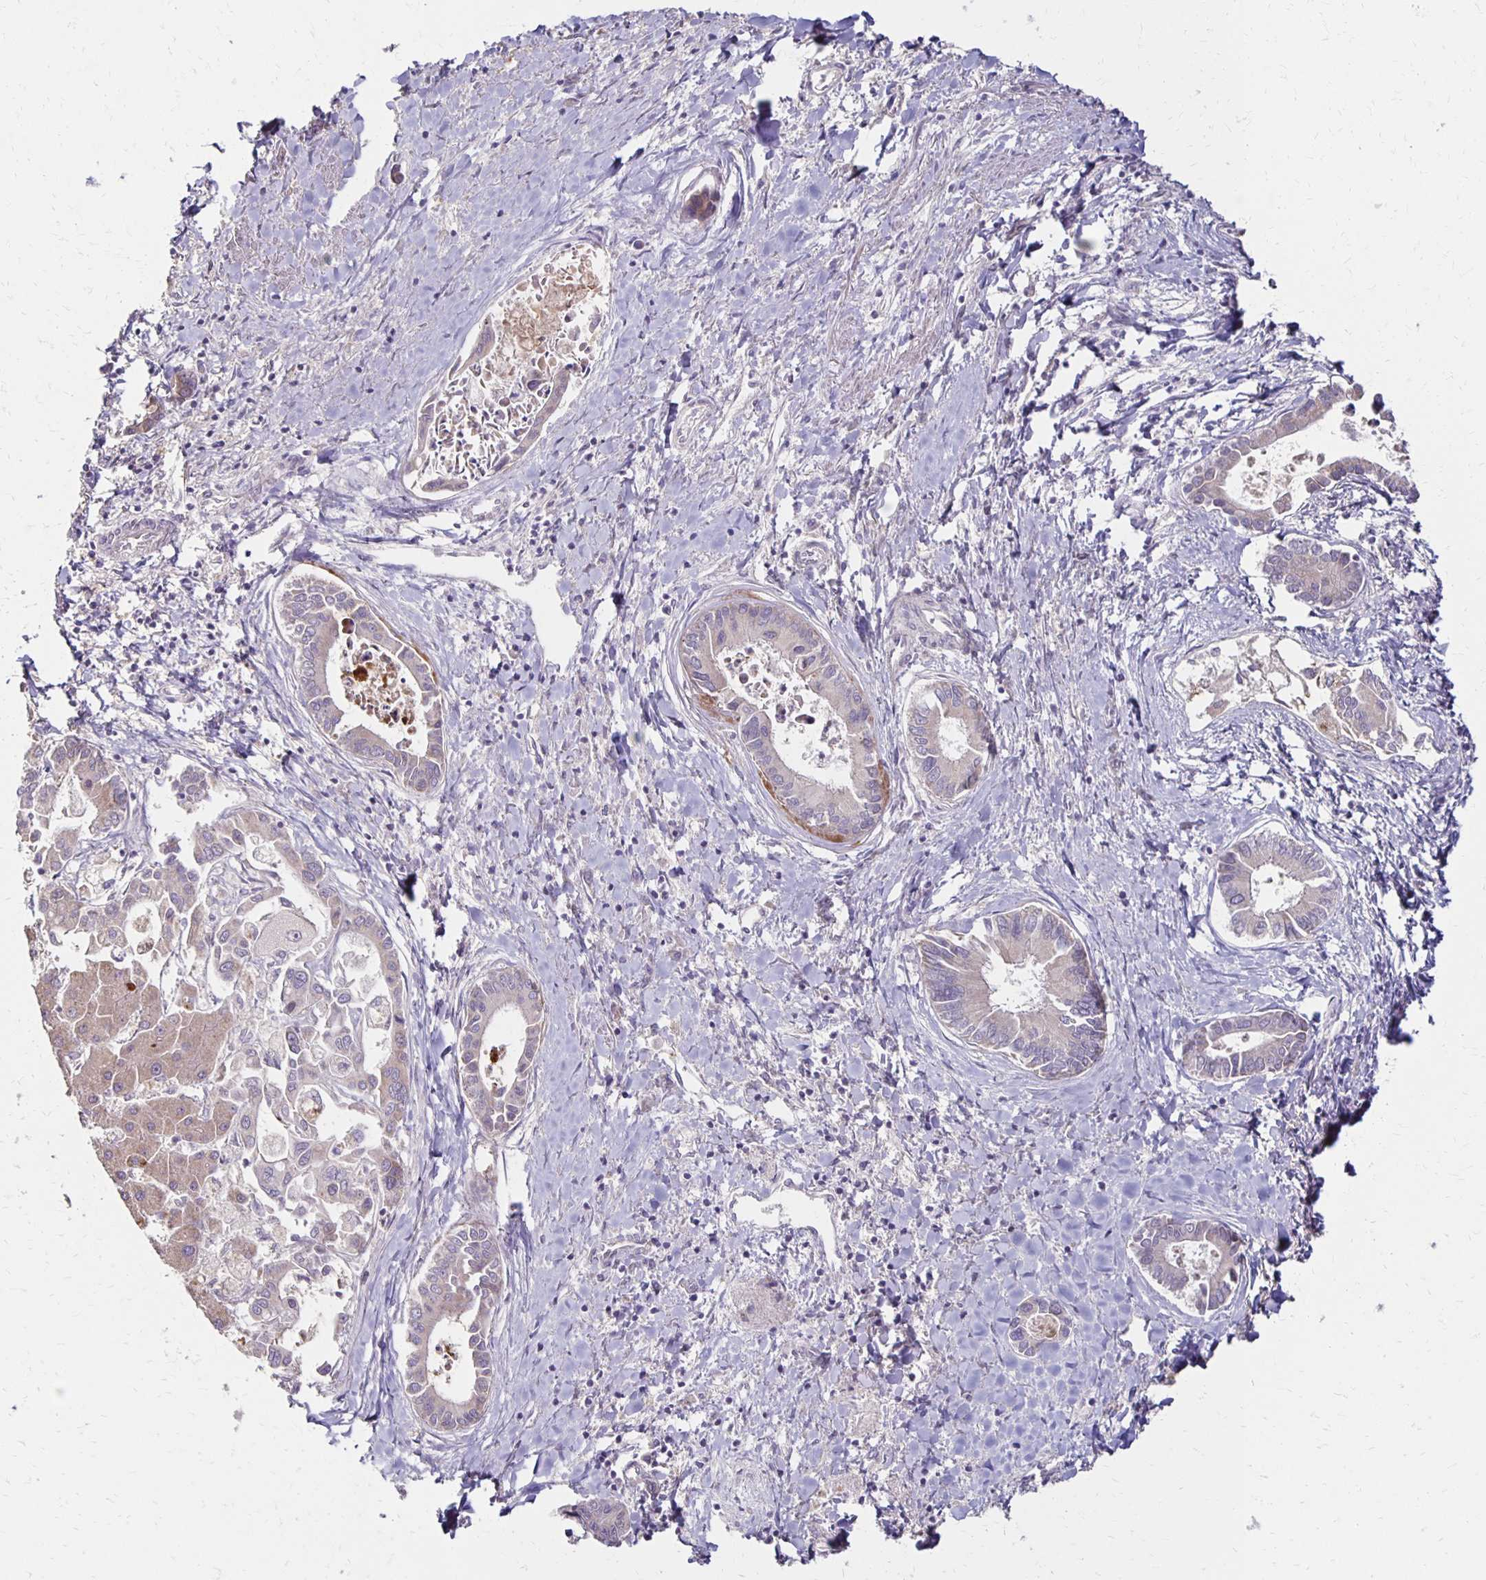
{"staining": {"intensity": "negative", "quantity": "none", "location": "none"}, "tissue": "liver cancer", "cell_type": "Tumor cells", "image_type": "cancer", "snomed": [{"axis": "morphology", "description": "Cholangiocarcinoma"}, {"axis": "topography", "description": "Liver"}], "caption": "Immunohistochemical staining of liver cancer shows no significant positivity in tumor cells.", "gene": "KATNBL1", "patient": {"sex": "male", "age": 66}}